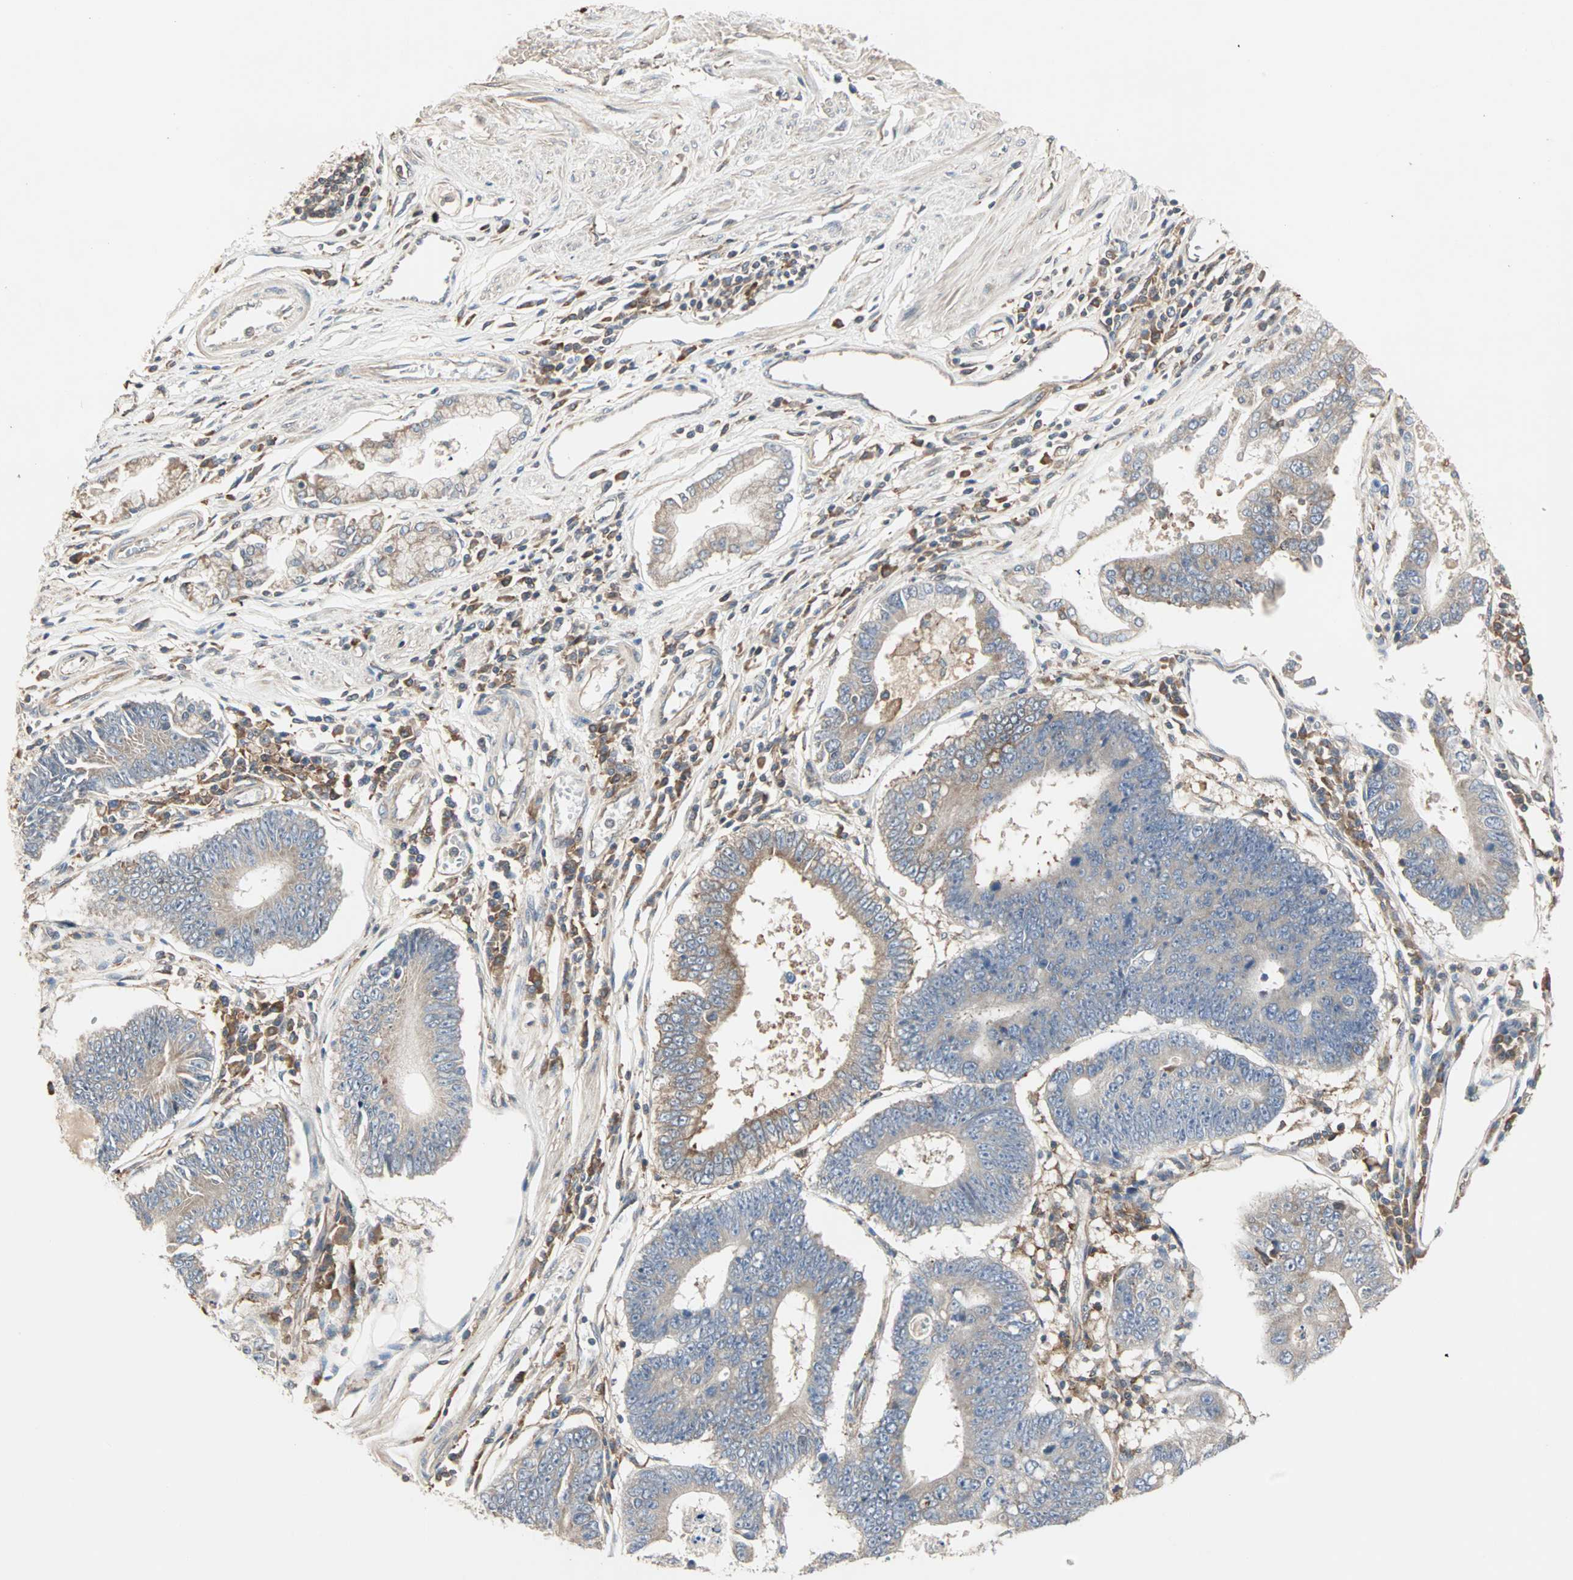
{"staining": {"intensity": "weak", "quantity": ">75%", "location": "cytoplasmic/membranous"}, "tissue": "stomach cancer", "cell_type": "Tumor cells", "image_type": "cancer", "snomed": [{"axis": "morphology", "description": "Adenocarcinoma, NOS"}, {"axis": "topography", "description": "Stomach"}], "caption": "This is an image of immunohistochemistry staining of stomach cancer (adenocarcinoma), which shows weak expression in the cytoplasmic/membranous of tumor cells.", "gene": "GNAI2", "patient": {"sex": "male", "age": 59}}